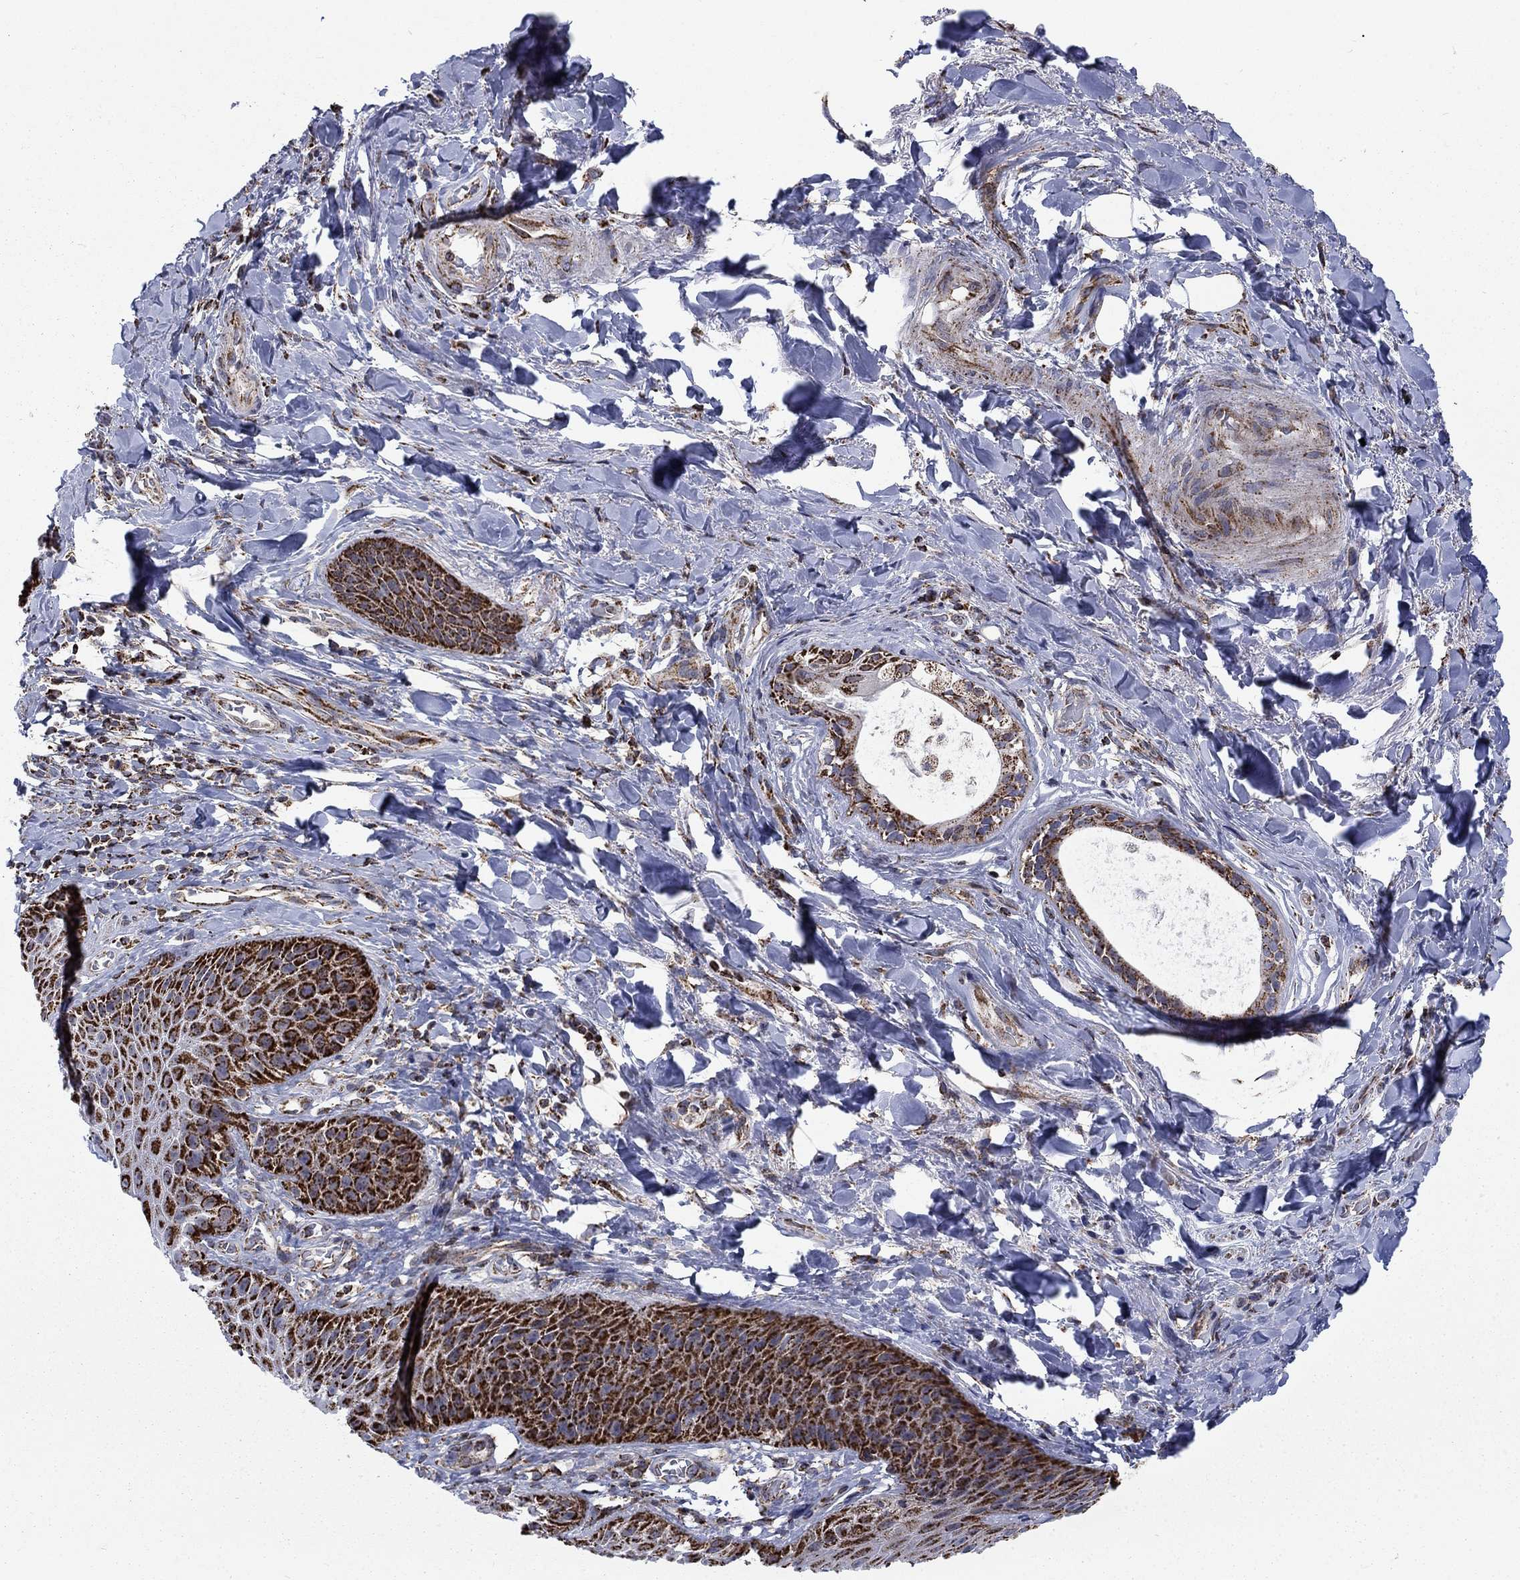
{"staining": {"intensity": "strong", "quantity": "25%-75%", "location": "cytoplasmic/membranous"}, "tissue": "skin", "cell_type": "Epidermal cells", "image_type": "normal", "snomed": [{"axis": "morphology", "description": "Normal tissue, NOS"}, {"axis": "topography", "description": "Anal"}, {"axis": "topography", "description": "Peripheral nerve tissue"}], "caption": "The histopathology image reveals a brown stain indicating the presence of a protein in the cytoplasmic/membranous of epidermal cells in skin. The staining was performed using DAB (3,3'-diaminobenzidine) to visualize the protein expression in brown, while the nuclei were stained in blue with hematoxylin (Magnification: 20x).", "gene": "MOAP1", "patient": {"sex": "male", "age": 53}}